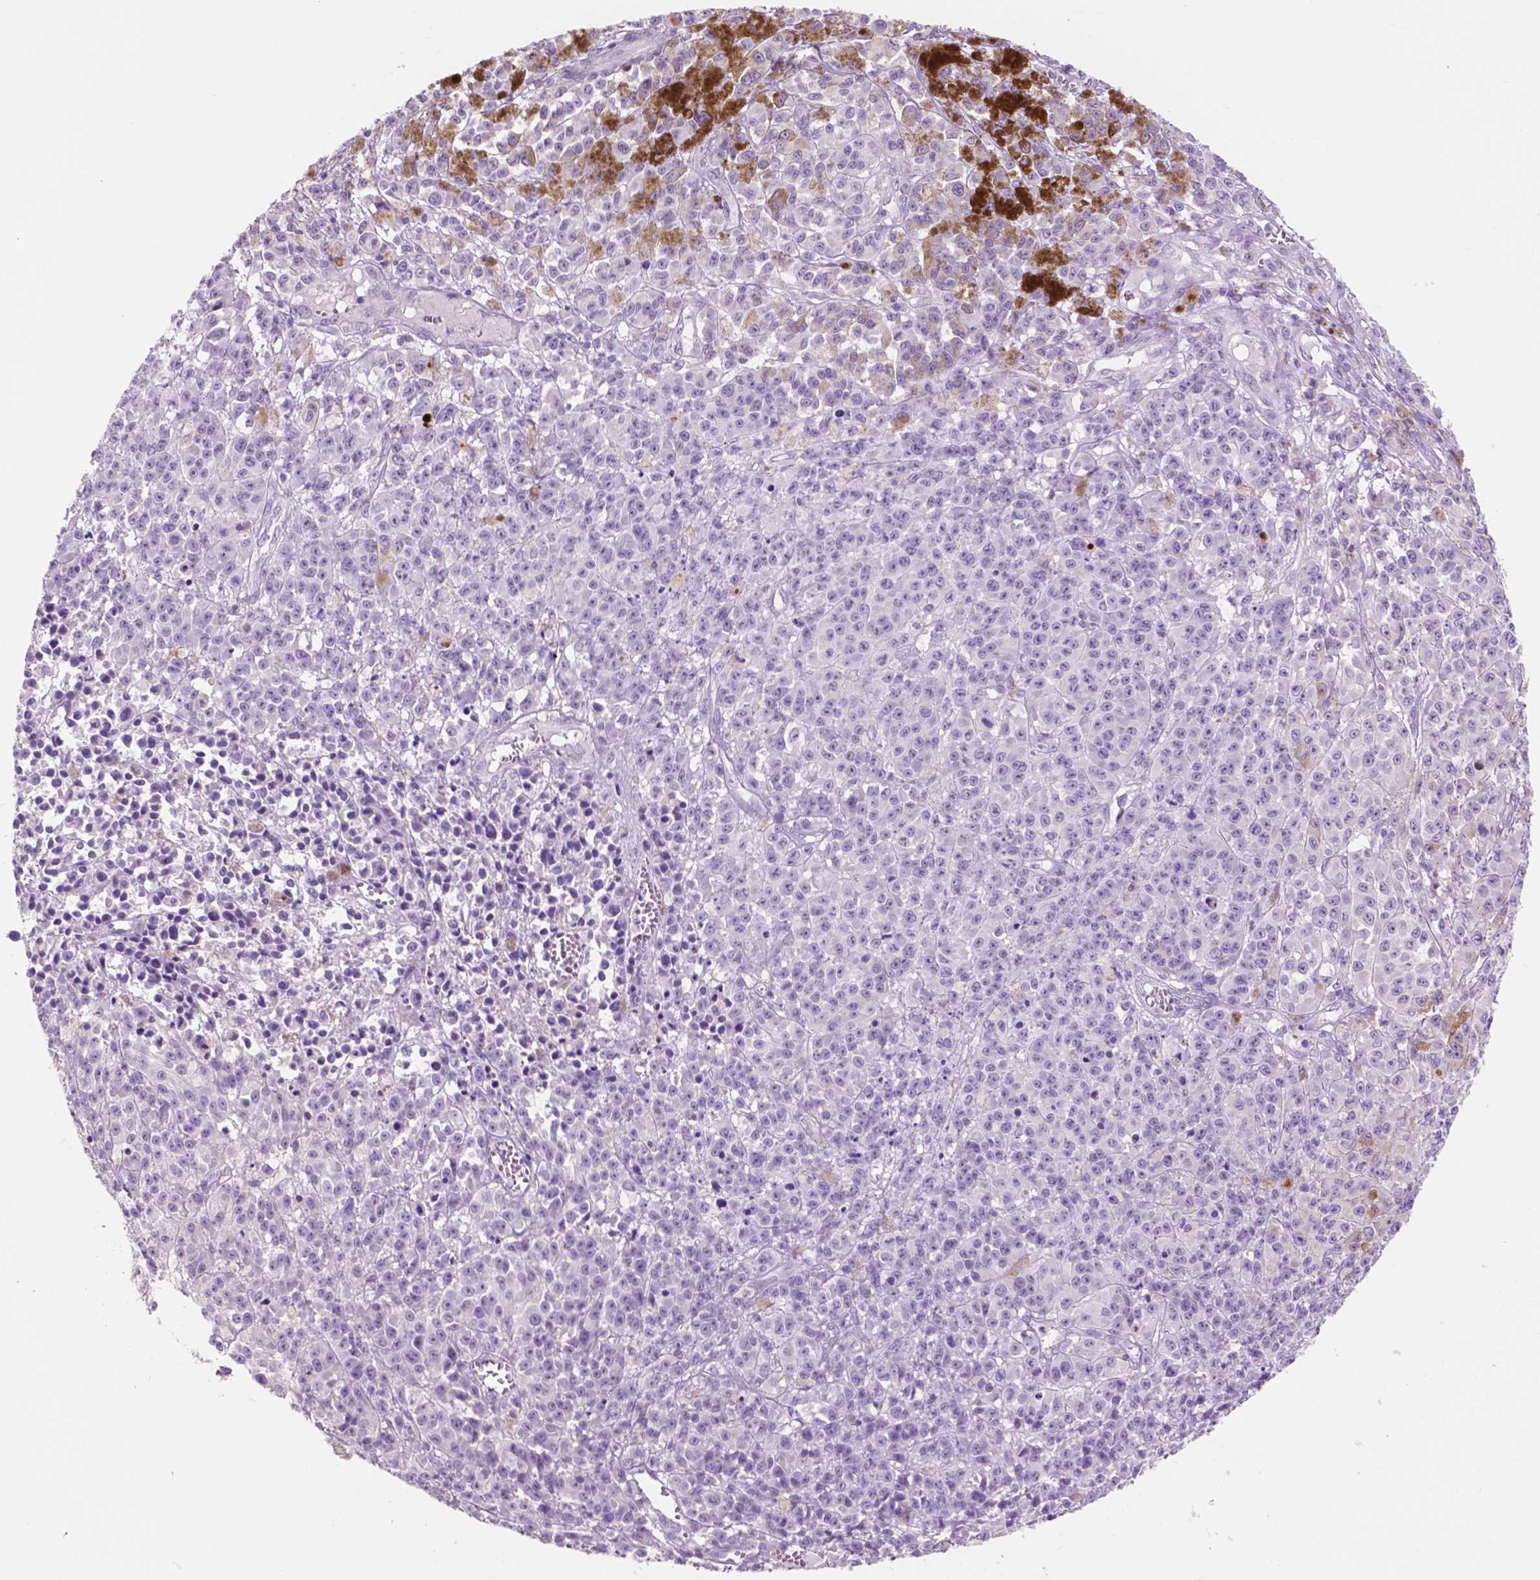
{"staining": {"intensity": "negative", "quantity": "none", "location": "none"}, "tissue": "melanoma", "cell_type": "Tumor cells", "image_type": "cancer", "snomed": [{"axis": "morphology", "description": "Malignant melanoma, NOS"}, {"axis": "topography", "description": "Skin"}], "caption": "The image exhibits no significant expression in tumor cells of melanoma. Brightfield microscopy of IHC stained with DAB (brown) and hematoxylin (blue), captured at high magnification.", "gene": "IDO1", "patient": {"sex": "female", "age": 58}}